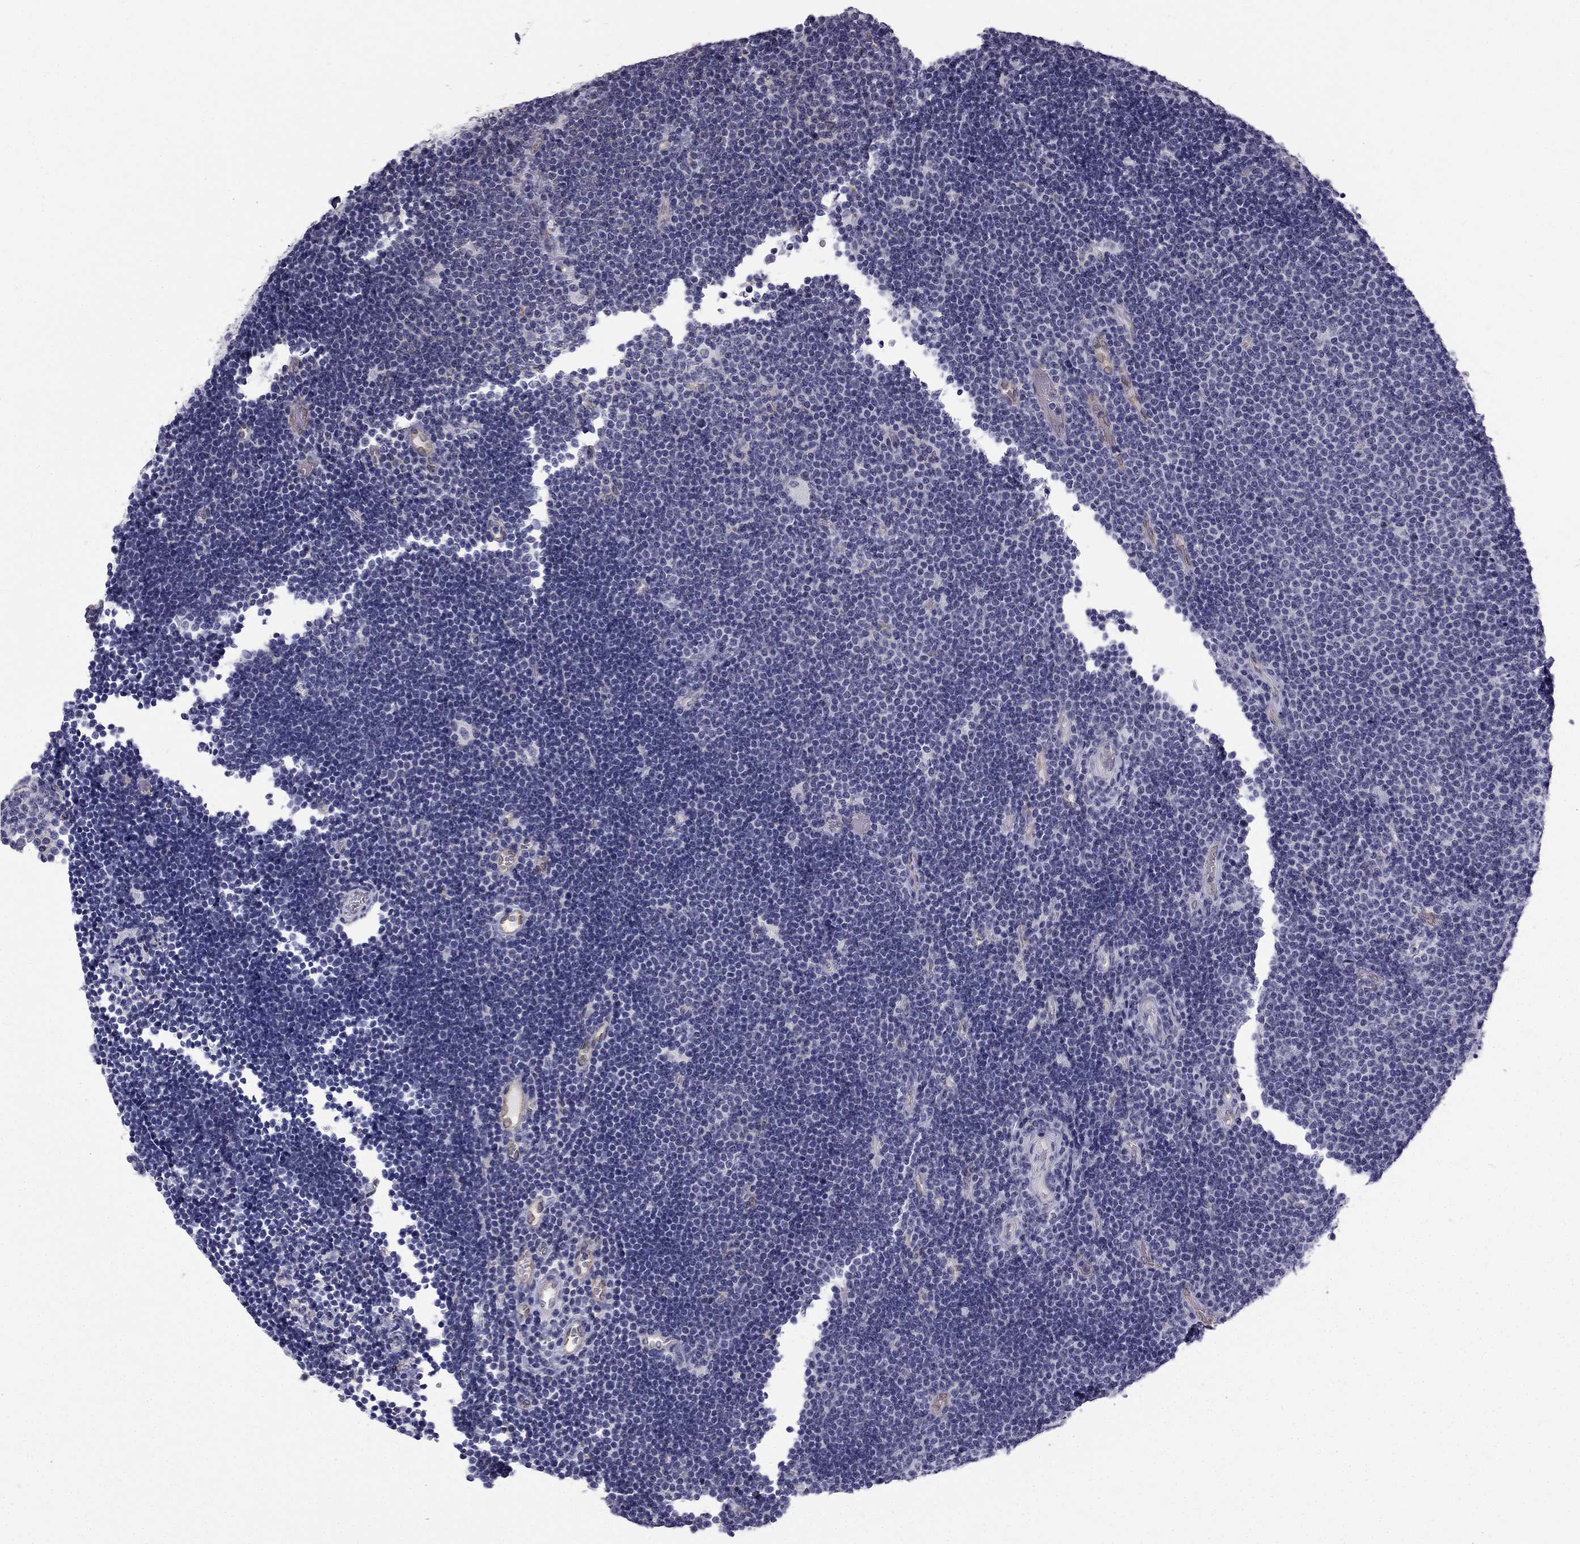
{"staining": {"intensity": "negative", "quantity": "none", "location": "none"}, "tissue": "lymphoma", "cell_type": "Tumor cells", "image_type": "cancer", "snomed": [{"axis": "morphology", "description": "Malignant lymphoma, non-Hodgkin's type, Low grade"}, {"axis": "topography", "description": "Brain"}], "caption": "Photomicrograph shows no protein expression in tumor cells of lymphoma tissue.", "gene": "CCDC40", "patient": {"sex": "female", "age": 66}}